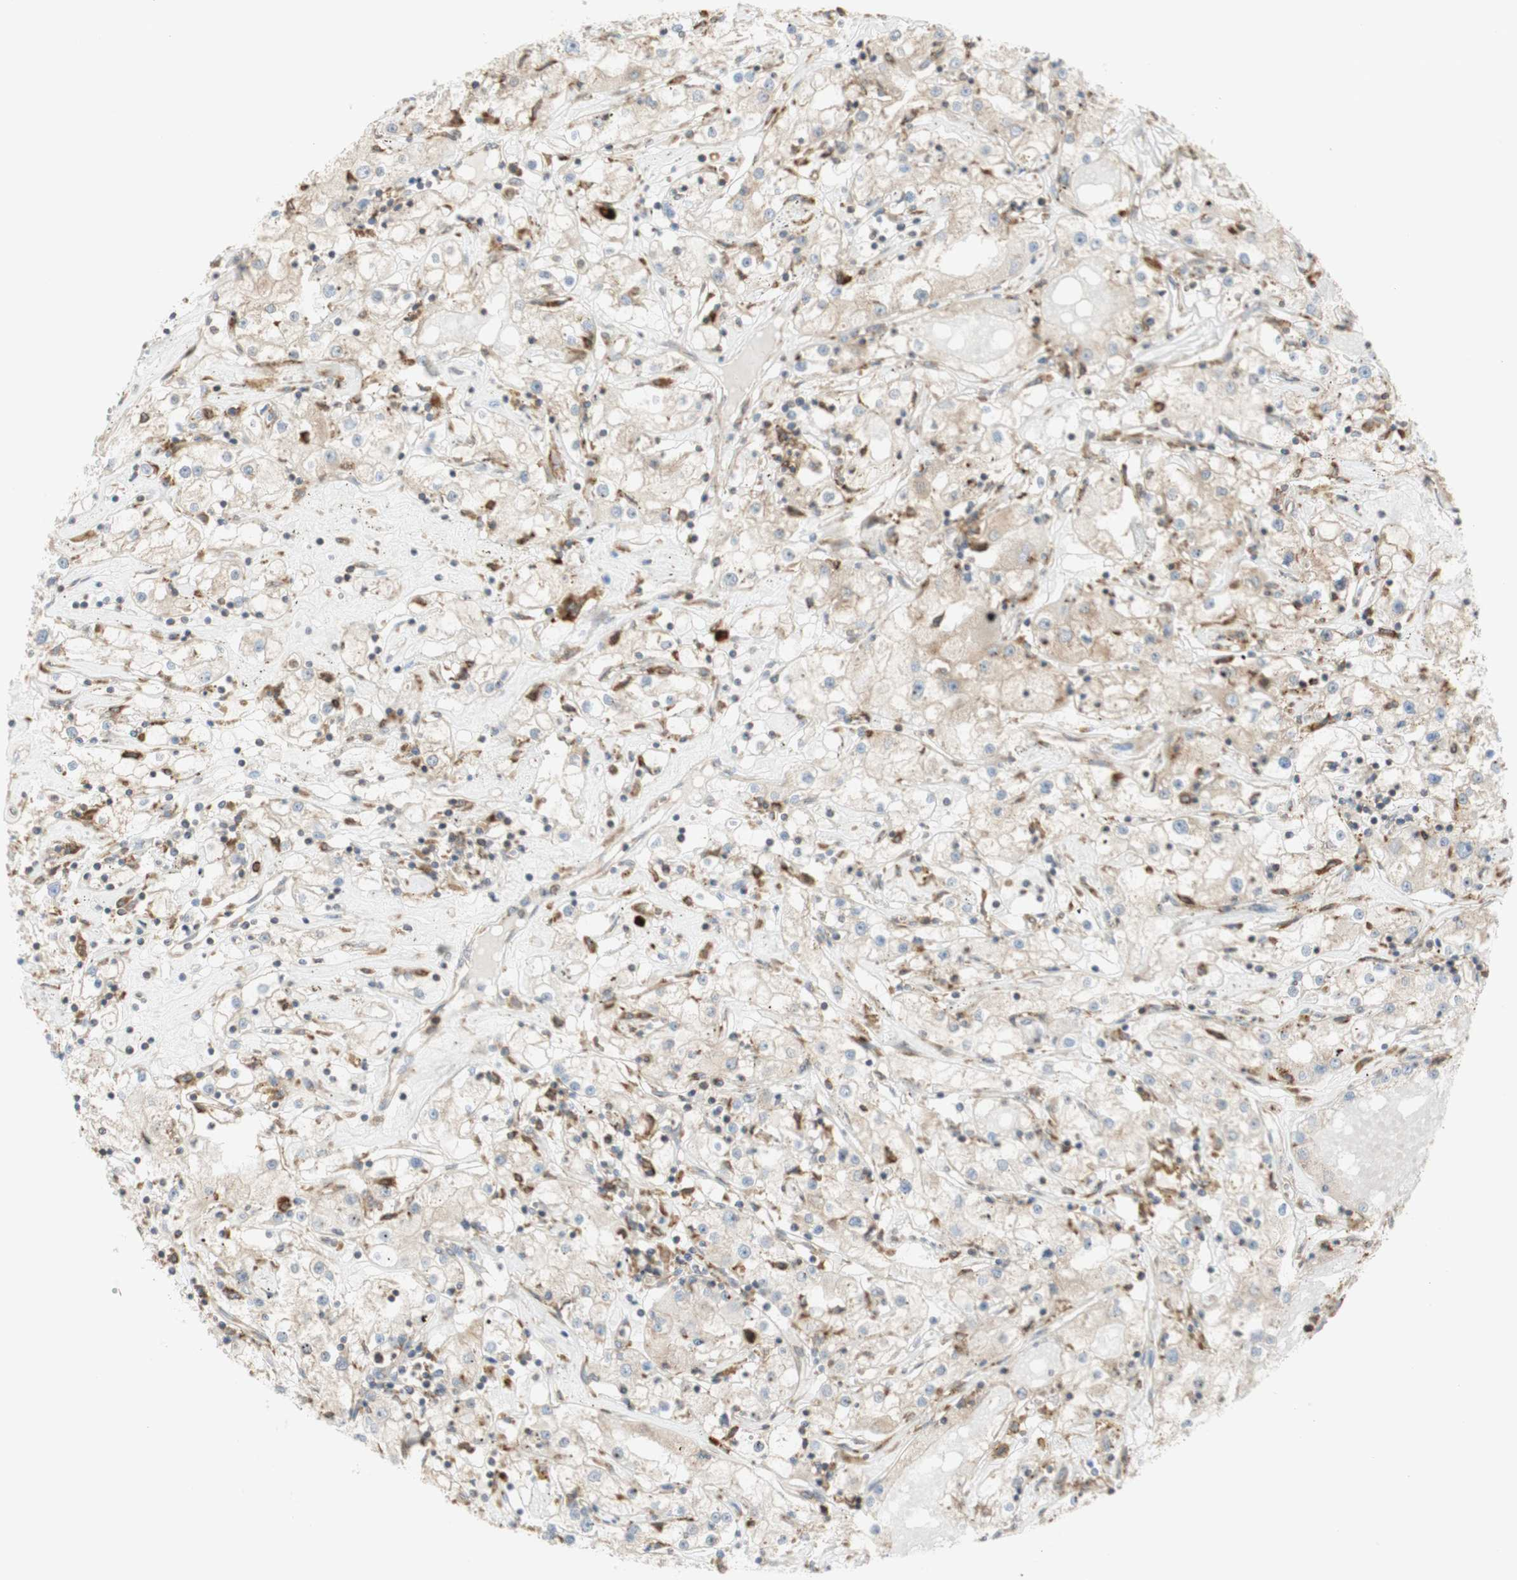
{"staining": {"intensity": "weak", "quantity": "25%-75%", "location": "cytoplasmic/membranous"}, "tissue": "renal cancer", "cell_type": "Tumor cells", "image_type": "cancer", "snomed": [{"axis": "morphology", "description": "Adenocarcinoma, NOS"}, {"axis": "topography", "description": "Kidney"}], "caption": "DAB immunohistochemical staining of renal cancer shows weak cytoplasmic/membranous protein staining in about 25%-75% of tumor cells.", "gene": "MANF", "patient": {"sex": "male", "age": 56}}